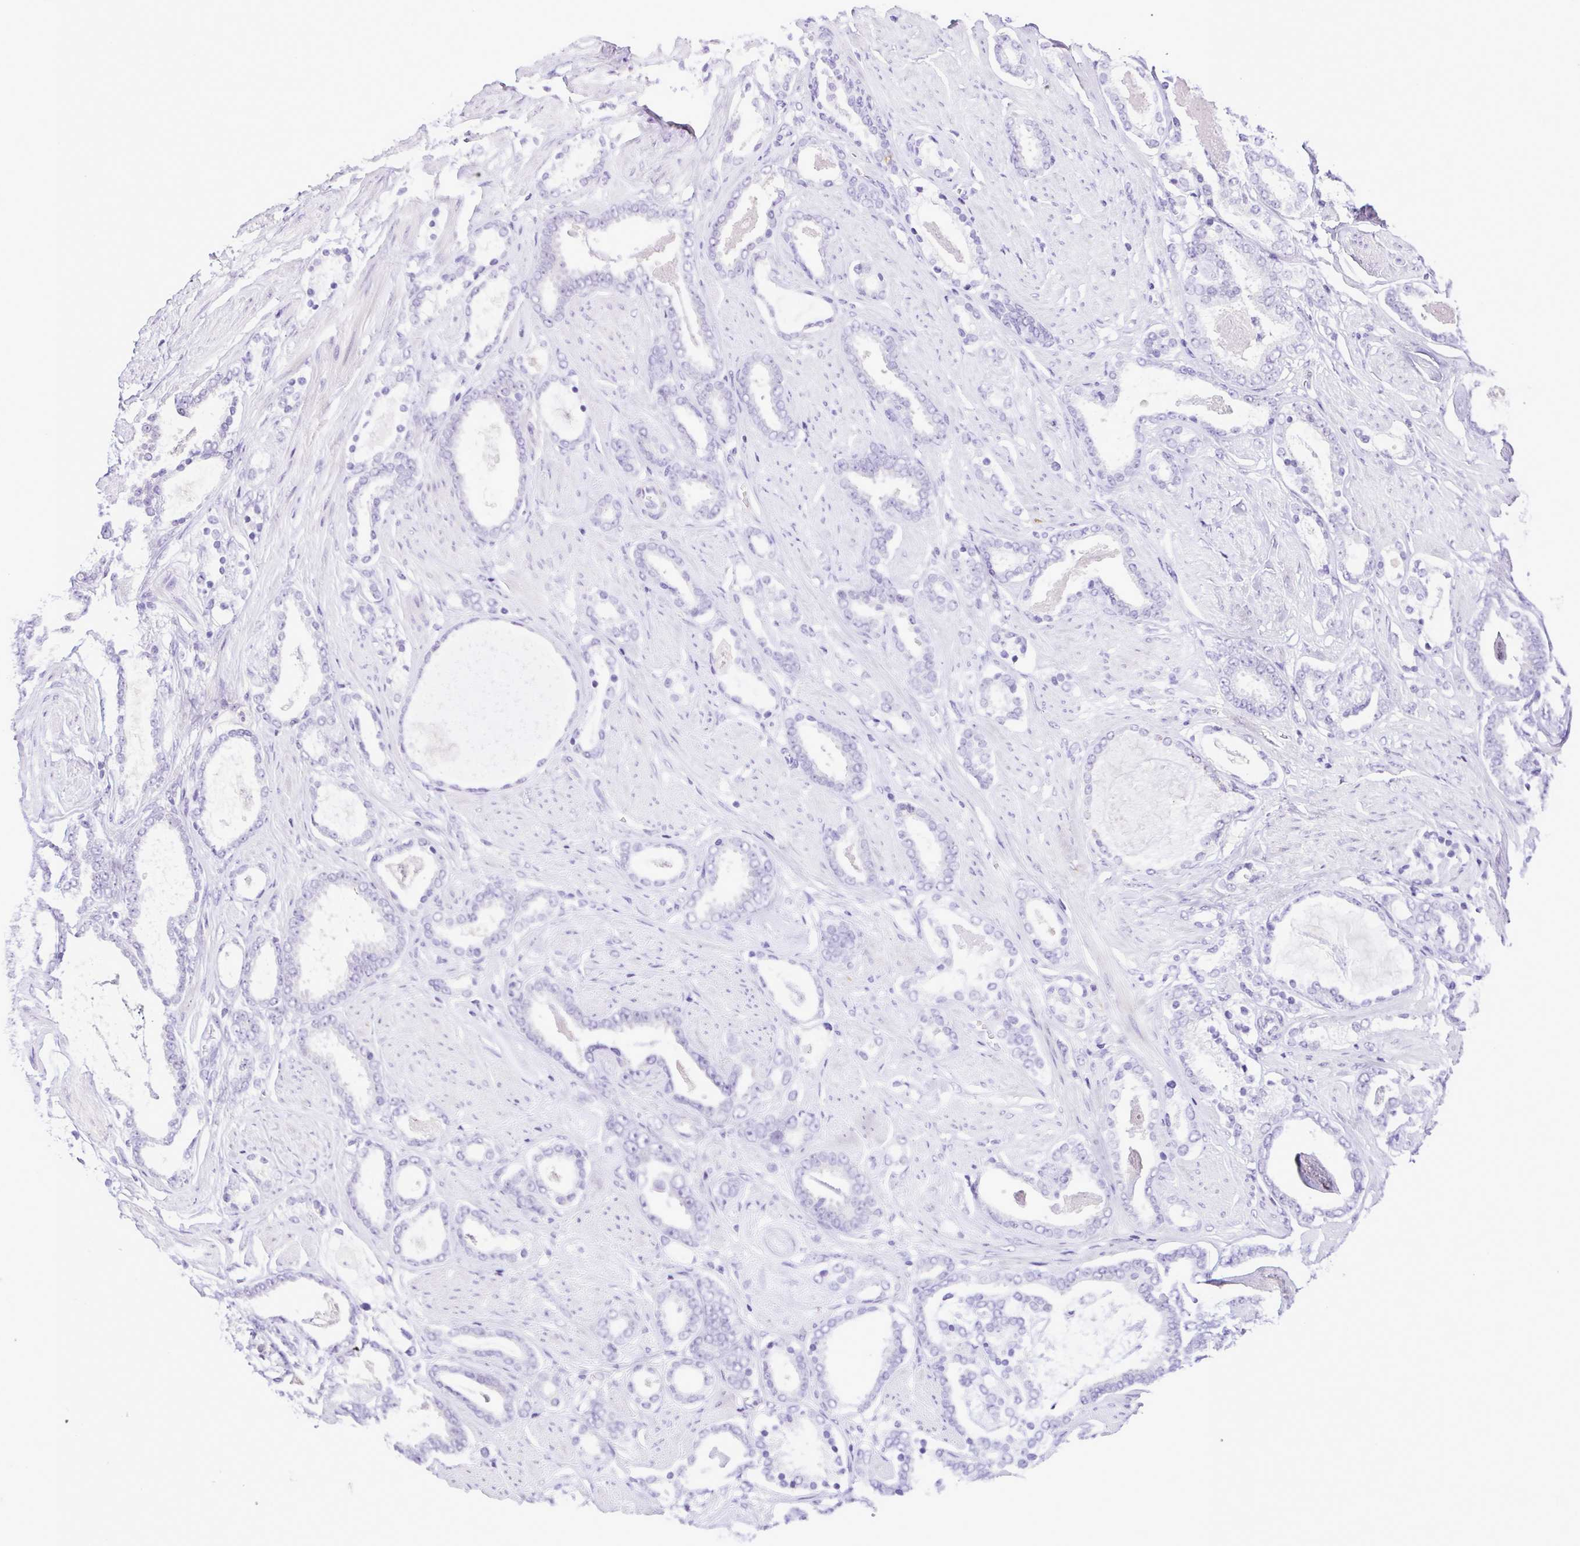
{"staining": {"intensity": "negative", "quantity": "none", "location": "none"}, "tissue": "prostate cancer", "cell_type": "Tumor cells", "image_type": "cancer", "snomed": [{"axis": "morphology", "description": "Adenocarcinoma, High grade"}, {"axis": "topography", "description": "Prostate"}], "caption": "Immunohistochemical staining of human prostate cancer (adenocarcinoma (high-grade)) shows no significant positivity in tumor cells. (DAB (3,3'-diaminobenzidine) immunohistochemistry (IHC), high magnification).", "gene": "SYT1", "patient": {"sex": "male", "age": 63}}